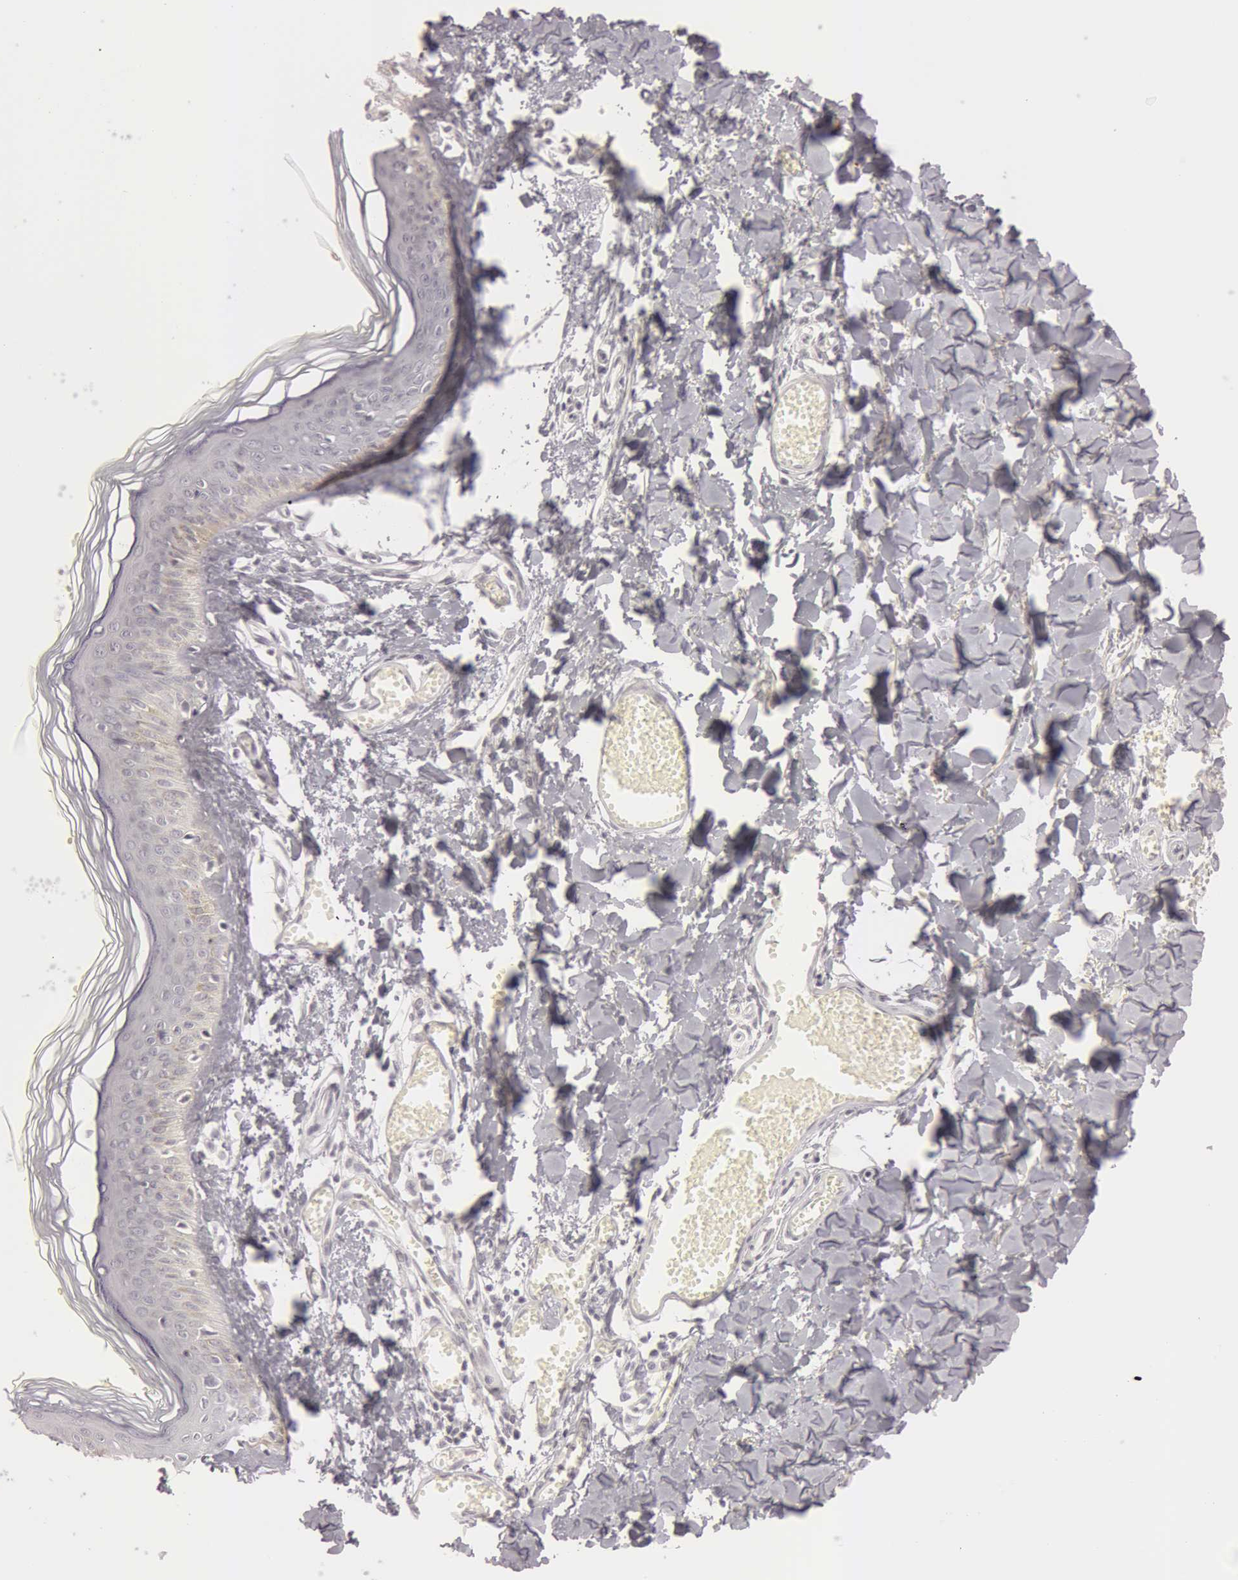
{"staining": {"intensity": "negative", "quantity": "none", "location": "none"}, "tissue": "skin", "cell_type": "Fibroblasts", "image_type": "normal", "snomed": [{"axis": "morphology", "description": "Normal tissue, NOS"}, {"axis": "morphology", "description": "Sarcoma, NOS"}, {"axis": "topography", "description": "Skin"}, {"axis": "topography", "description": "Soft tissue"}], "caption": "IHC photomicrograph of benign skin: human skin stained with DAB exhibits no significant protein positivity in fibroblasts.", "gene": "OASL", "patient": {"sex": "female", "age": 51}}